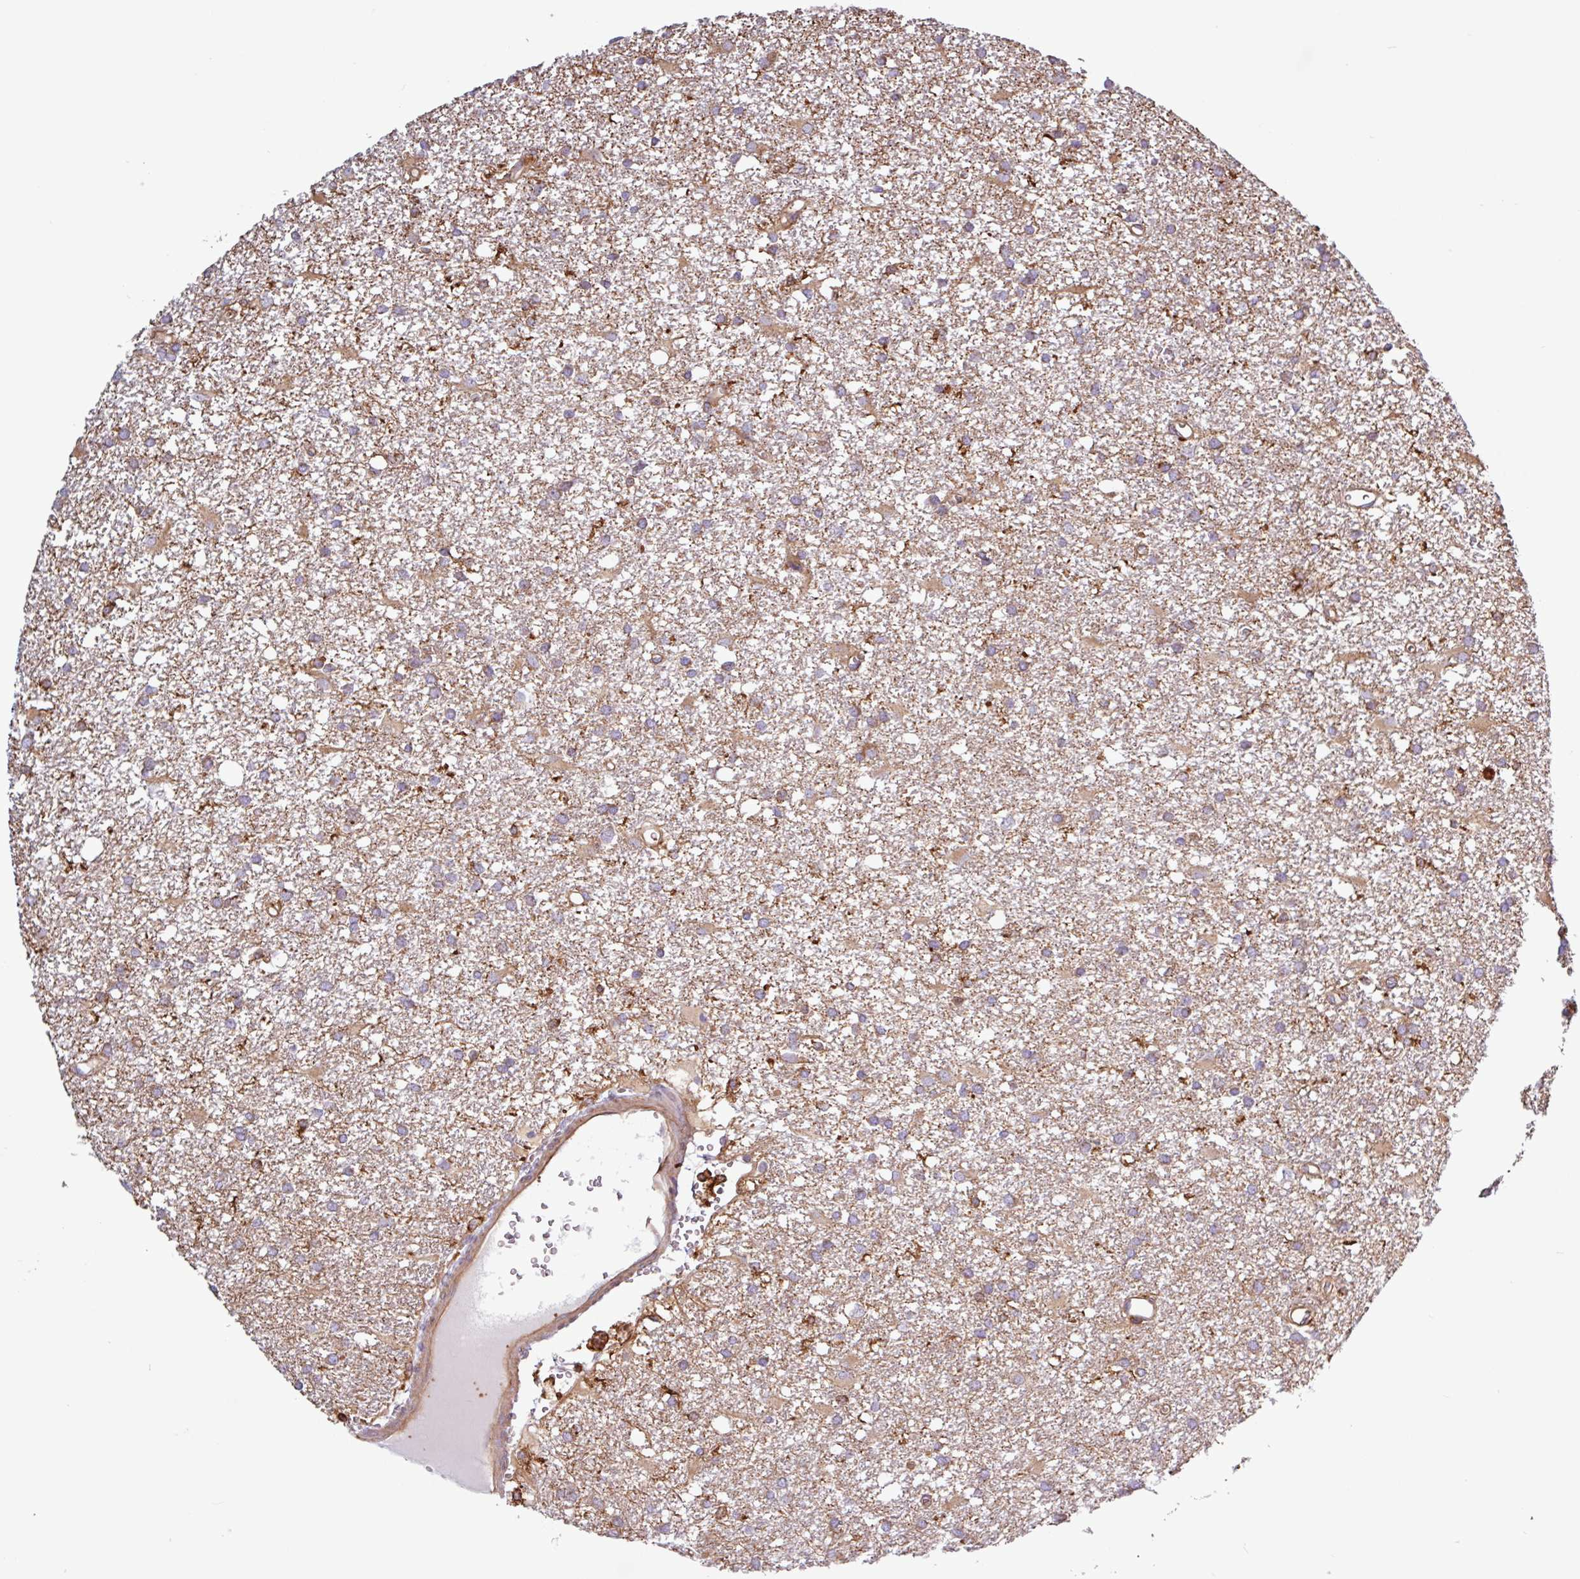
{"staining": {"intensity": "moderate", "quantity": "25%-75%", "location": "cytoplasmic/membranous"}, "tissue": "glioma", "cell_type": "Tumor cells", "image_type": "cancer", "snomed": [{"axis": "morphology", "description": "Glioma, malignant, High grade"}, {"axis": "topography", "description": "Brain"}], "caption": "Moderate cytoplasmic/membranous positivity for a protein is present in about 25%-75% of tumor cells of glioma using immunohistochemistry.", "gene": "ACTR3", "patient": {"sex": "male", "age": 48}}